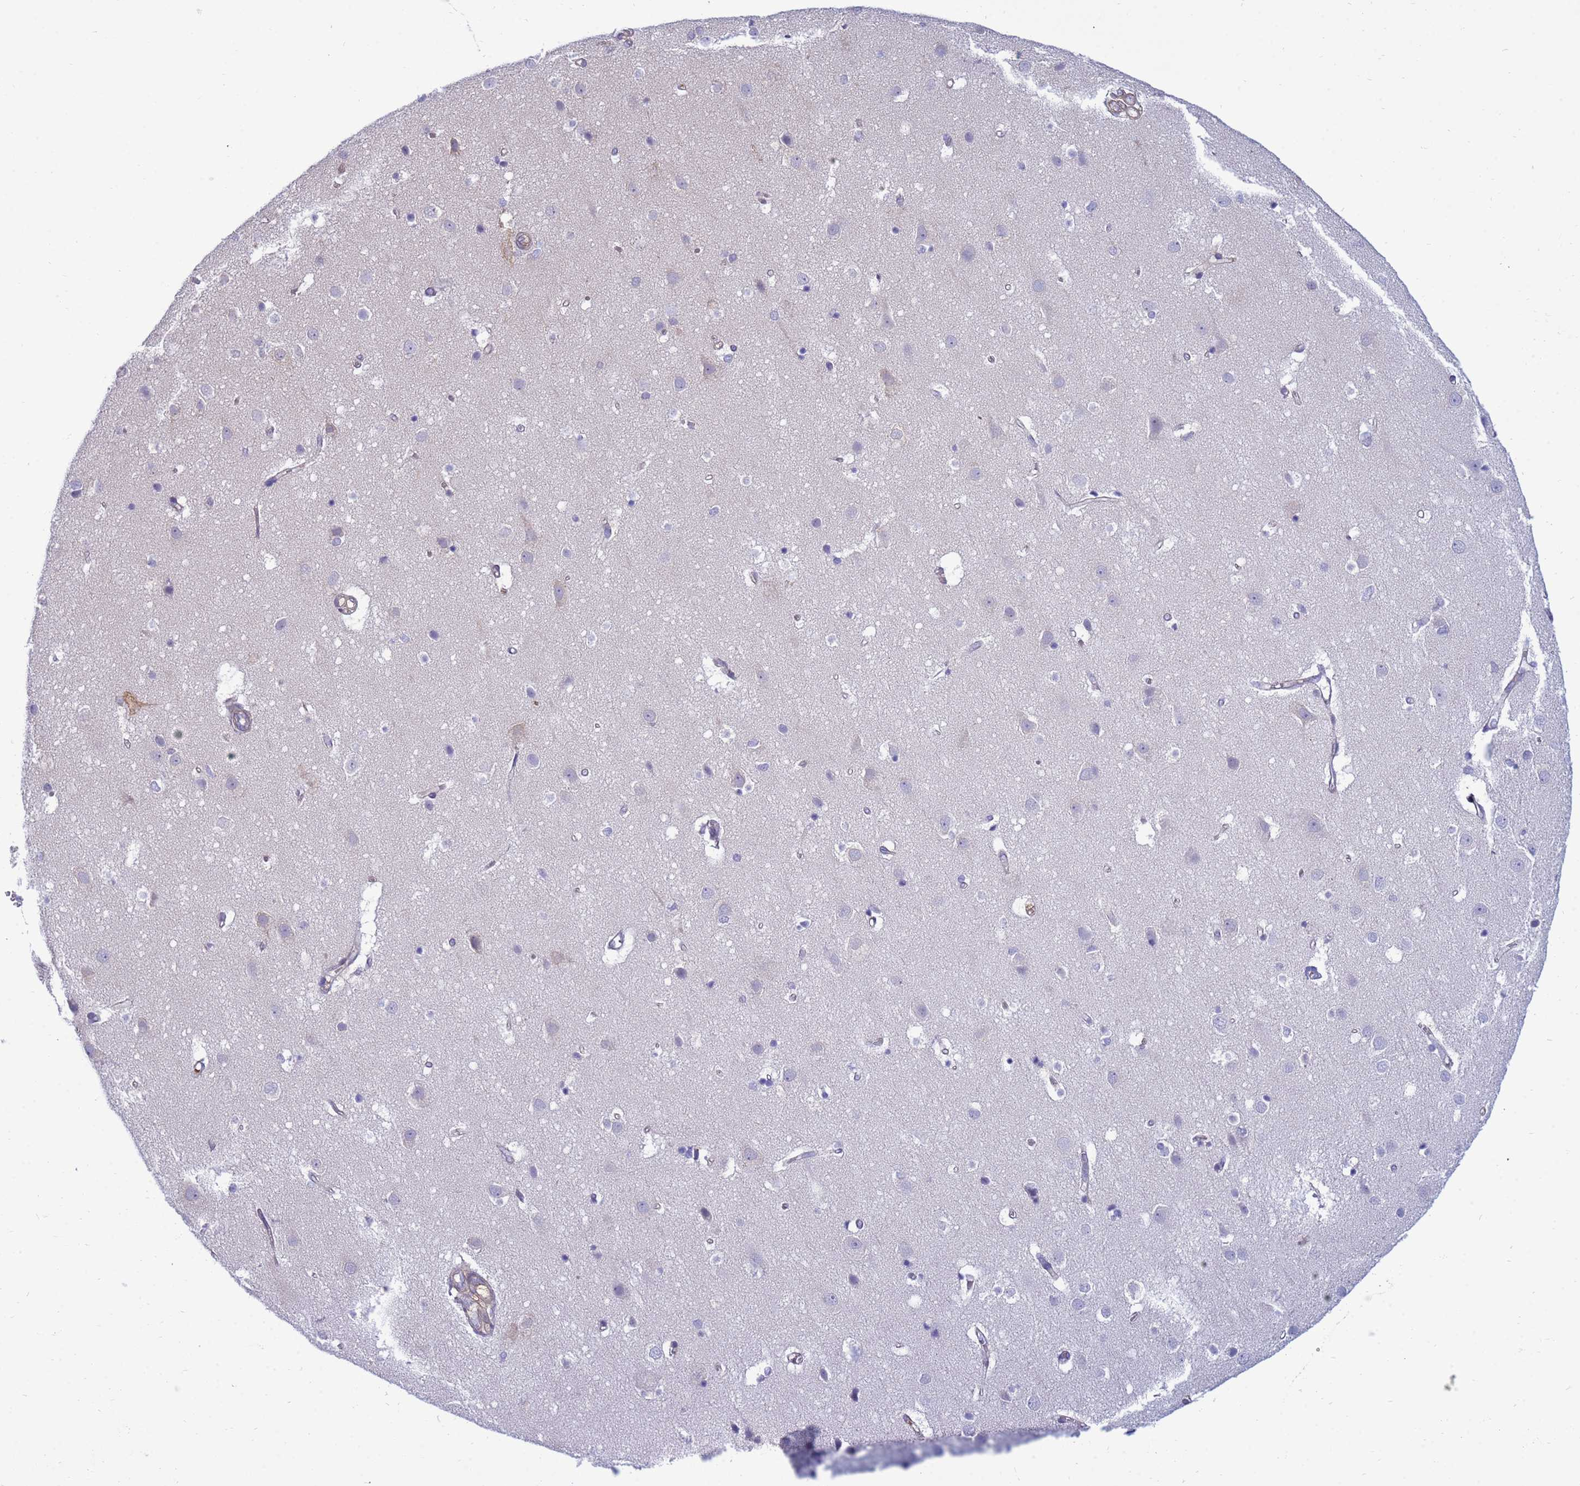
{"staining": {"intensity": "negative", "quantity": "none", "location": "none"}, "tissue": "cerebral cortex", "cell_type": "Endothelial cells", "image_type": "normal", "snomed": [{"axis": "morphology", "description": "Normal tissue, NOS"}, {"axis": "topography", "description": "Cerebral cortex"}], "caption": "Immunohistochemistry (IHC) of normal human cerebral cortex displays no expression in endothelial cells.", "gene": "TRPC6", "patient": {"sex": "male", "age": 54}}